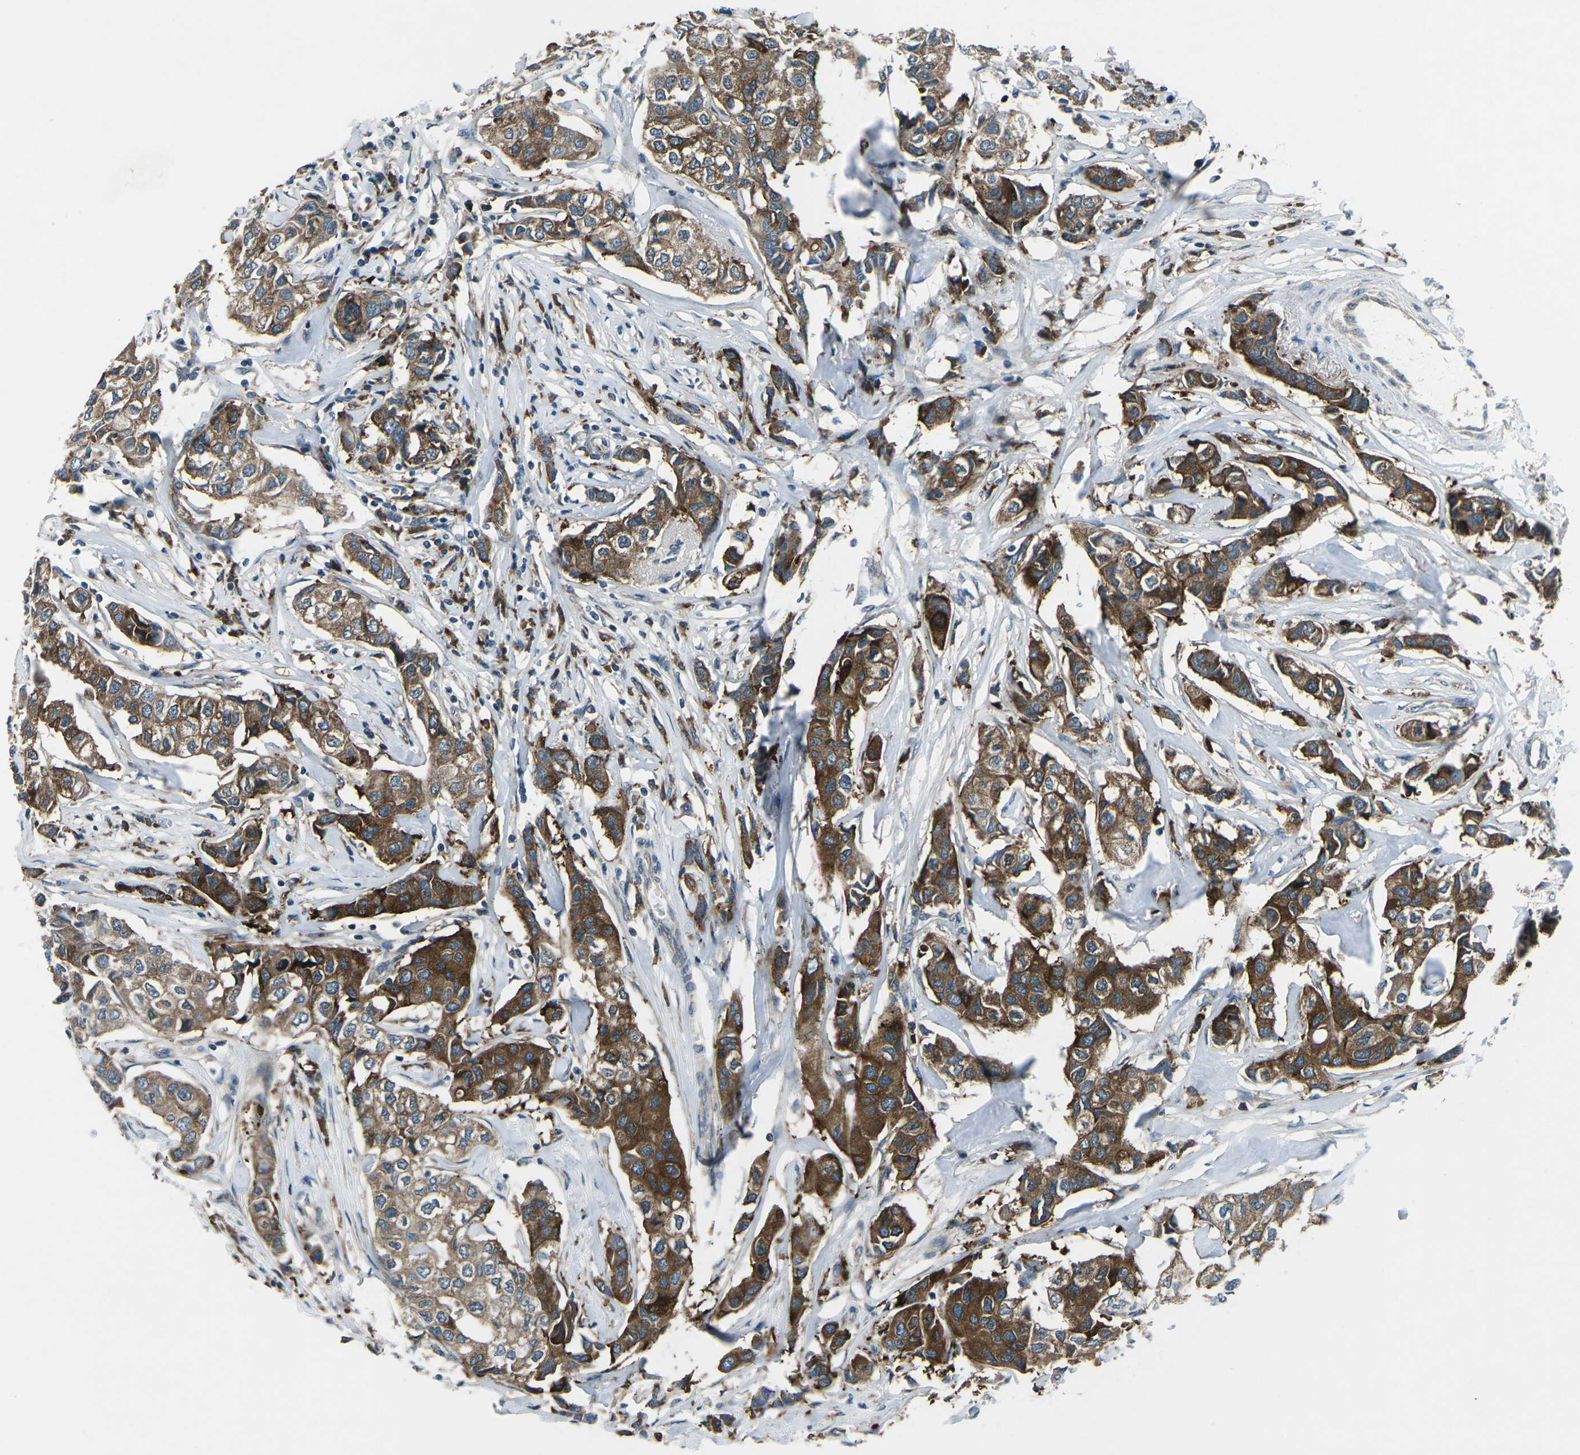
{"staining": {"intensity": "strong", "quantity": ">75%", "location": "cytoplasmic/membranous"}, "tissue": "breast cancer", "cell_type": "Tumor cells", "image_type": "cancer", "snomed": [{"axis": "morphology", "description": "Duct carcinoma"}, {"axis": "topography", "description": "Breast"}], "caption": "Brown immunohistochemical staining in human breast invasive ductal carcinoma exhibits strong cytoplasmic/membranous staining in approximately >75% of tumor cells.", "gene": "CDK16", "patient": {"sex": "female", "age": 80}}